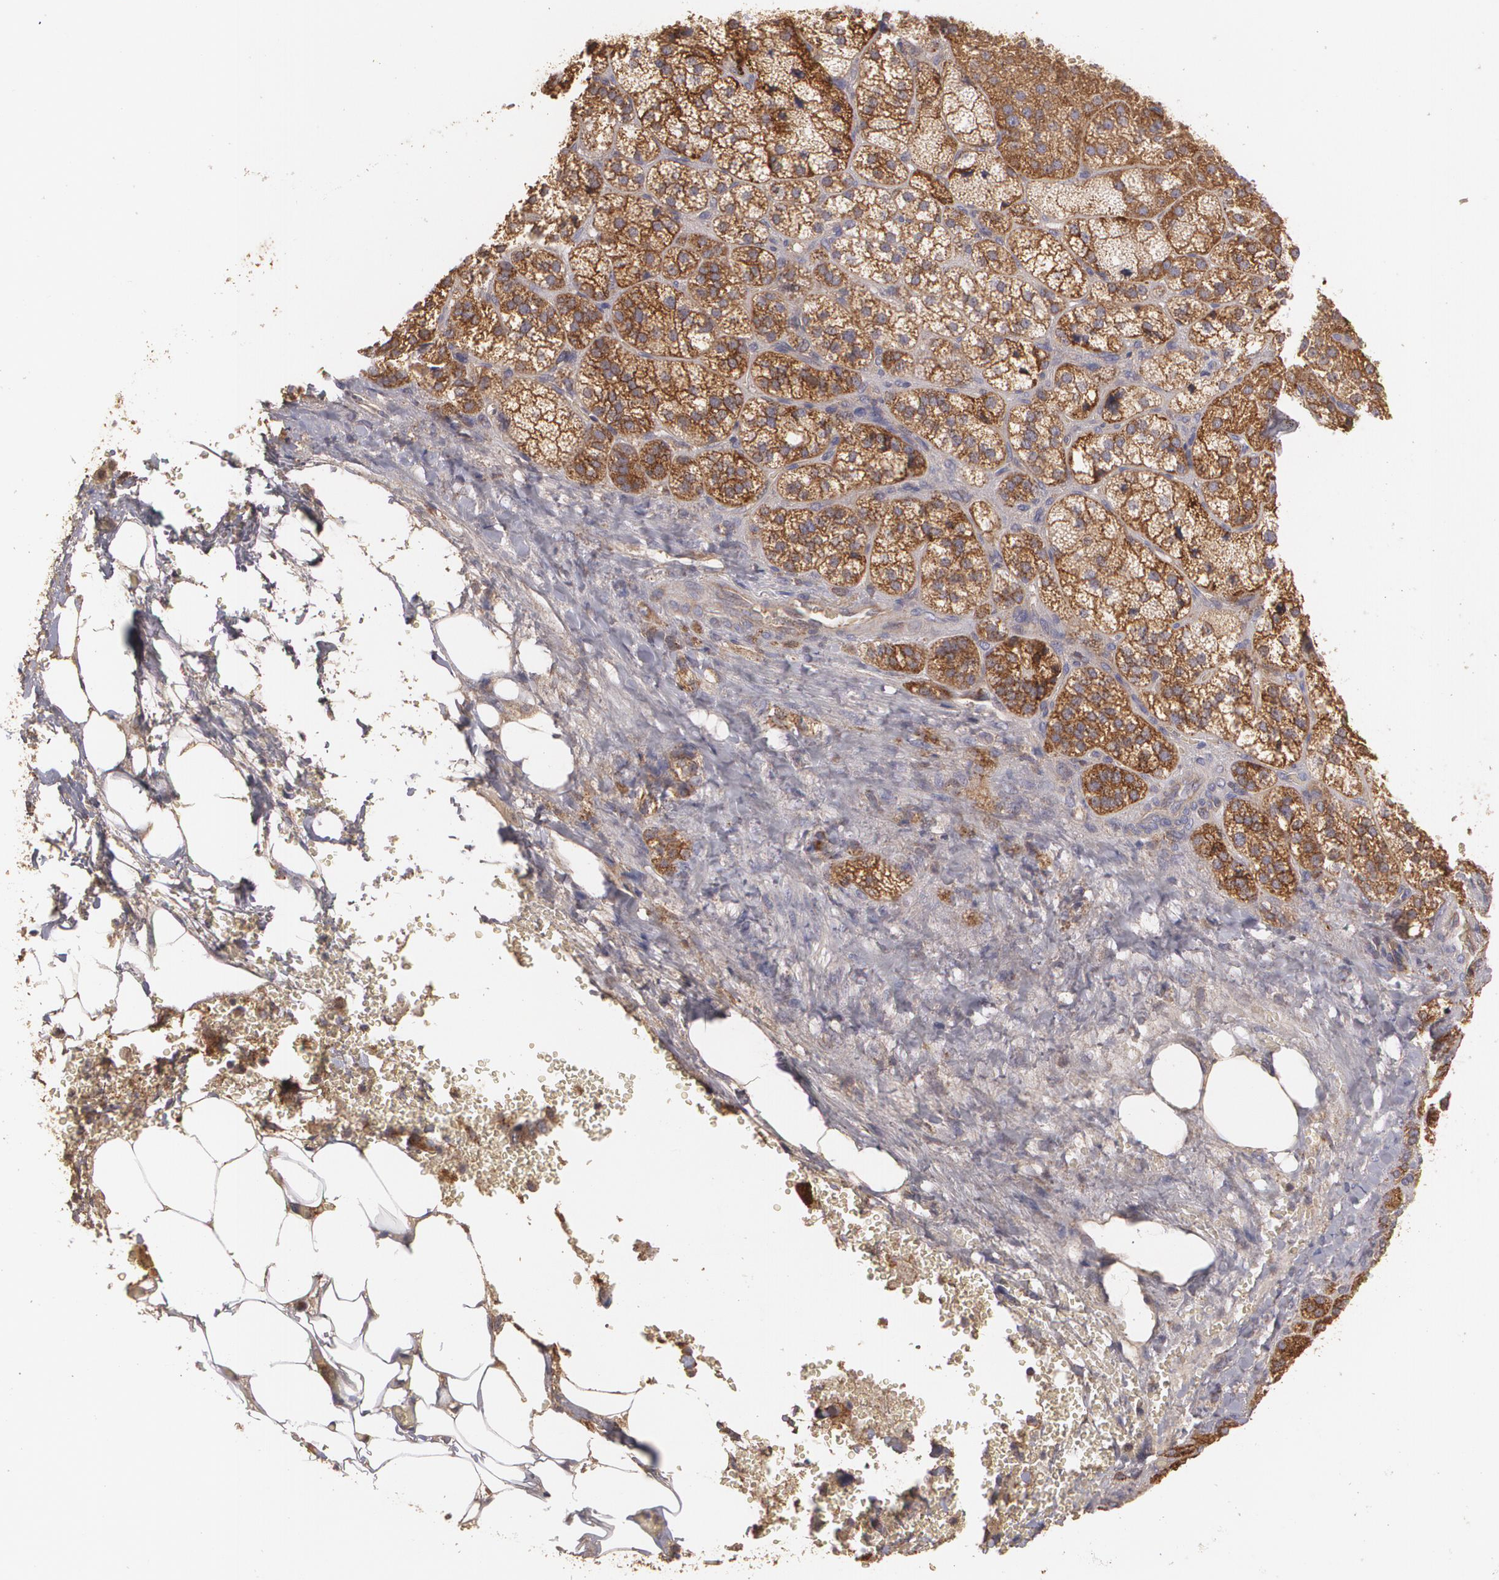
{"staining": {"intensity": "strong", "quantity": ">75%", "location": "cytoplasmic/membranous"}, "tissue": "adrenal gland", "cell_type": "Glandular cells", "image_type": "normal", "snomed": [{"axis": "morphology", "description": "Normal tissue, NOS"}, {"axis": "topography", "description": "Adrenal gland"}], "caption": "Immunohistochemistry (IHC) (DAB) staining of unremarkable adrenal gland displays strong cytoplasmic/membranous protein expression in about >75% of glandular cells.", "gene": "ECE1", "patient": {"sex": "female", "age": 71}}